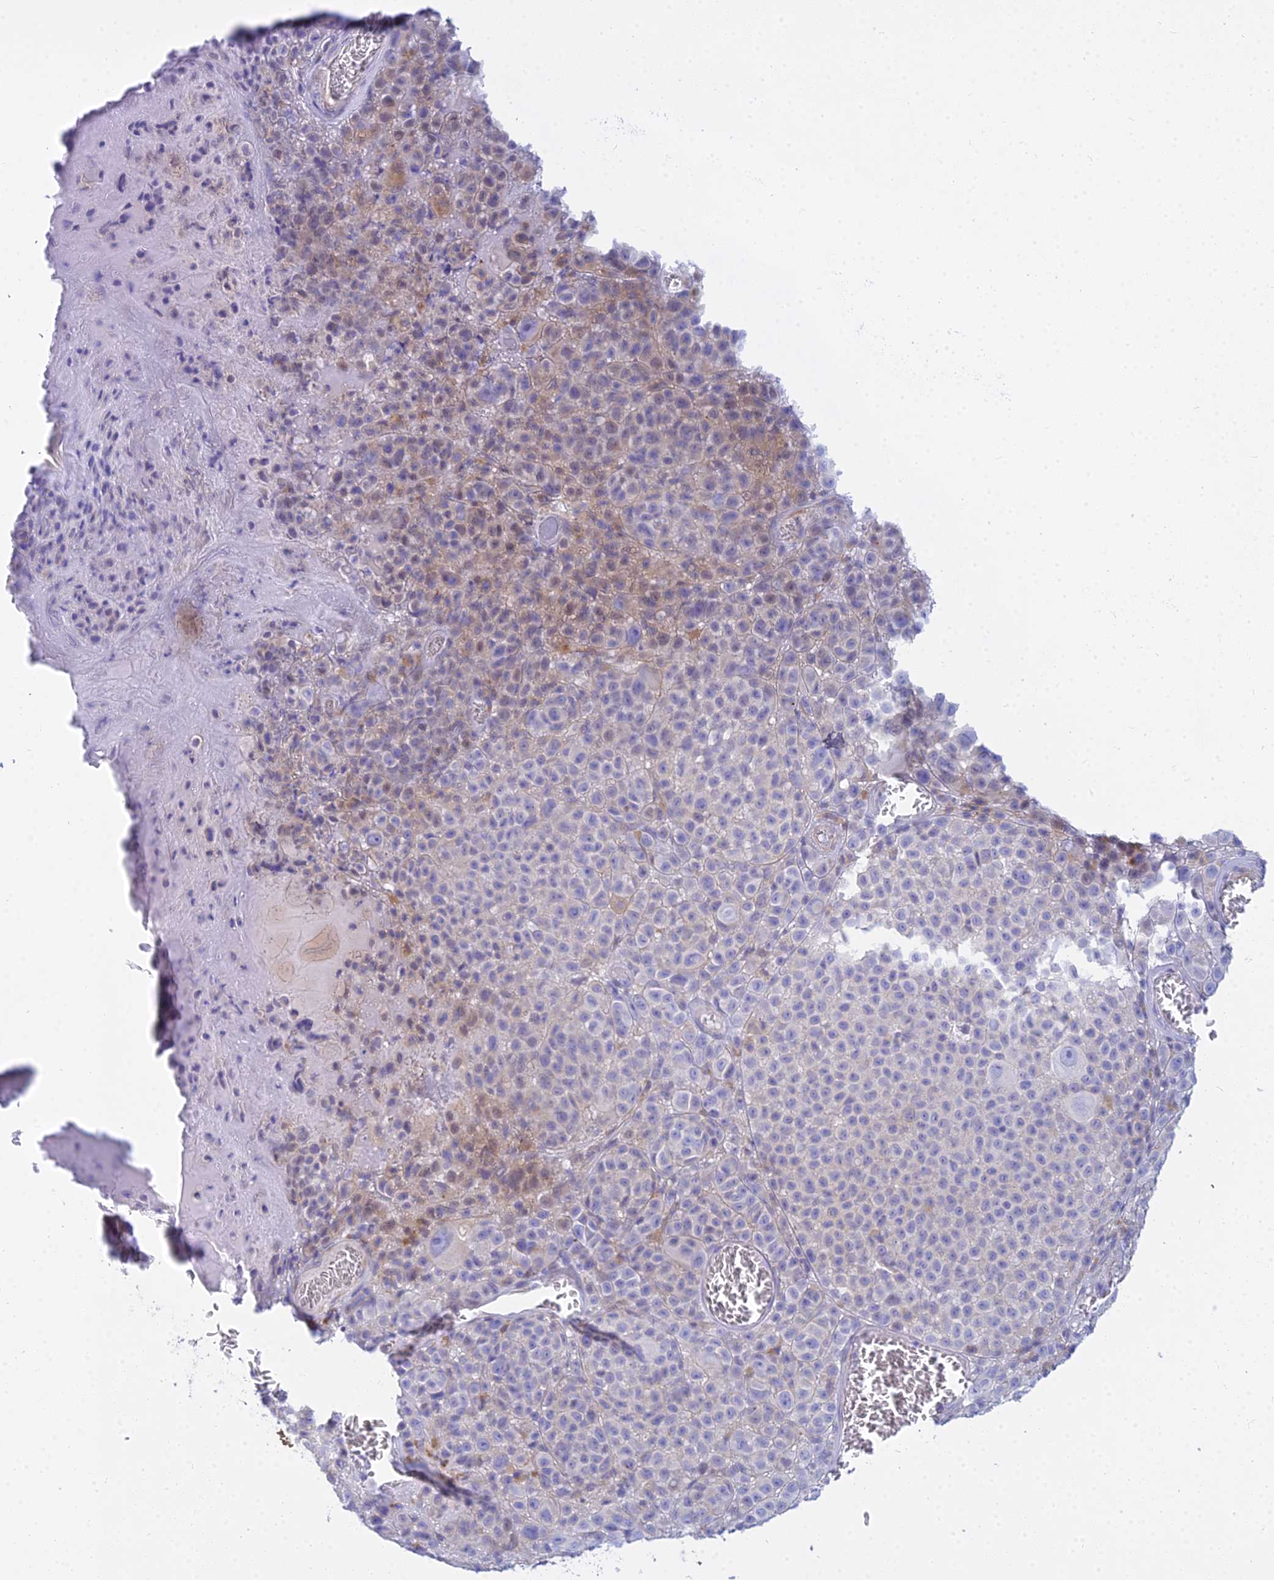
{"staining": {"intensity": "negative", "quantity": "none", "location": "none"}, "tissue": "melanoma", "cell_type": "Tumor cells", "image_type": "cancer", "snomed": [{"axis": "morphology", "description": "Malignant melanoma, NOS"}, {"axis": "topography", "description": "Skin"}], "caption": "The micrograph displays no staining of tumor cells in melanoma.", "gene": "SMIM24", "patient": {"sex": "female", "age": 94}}